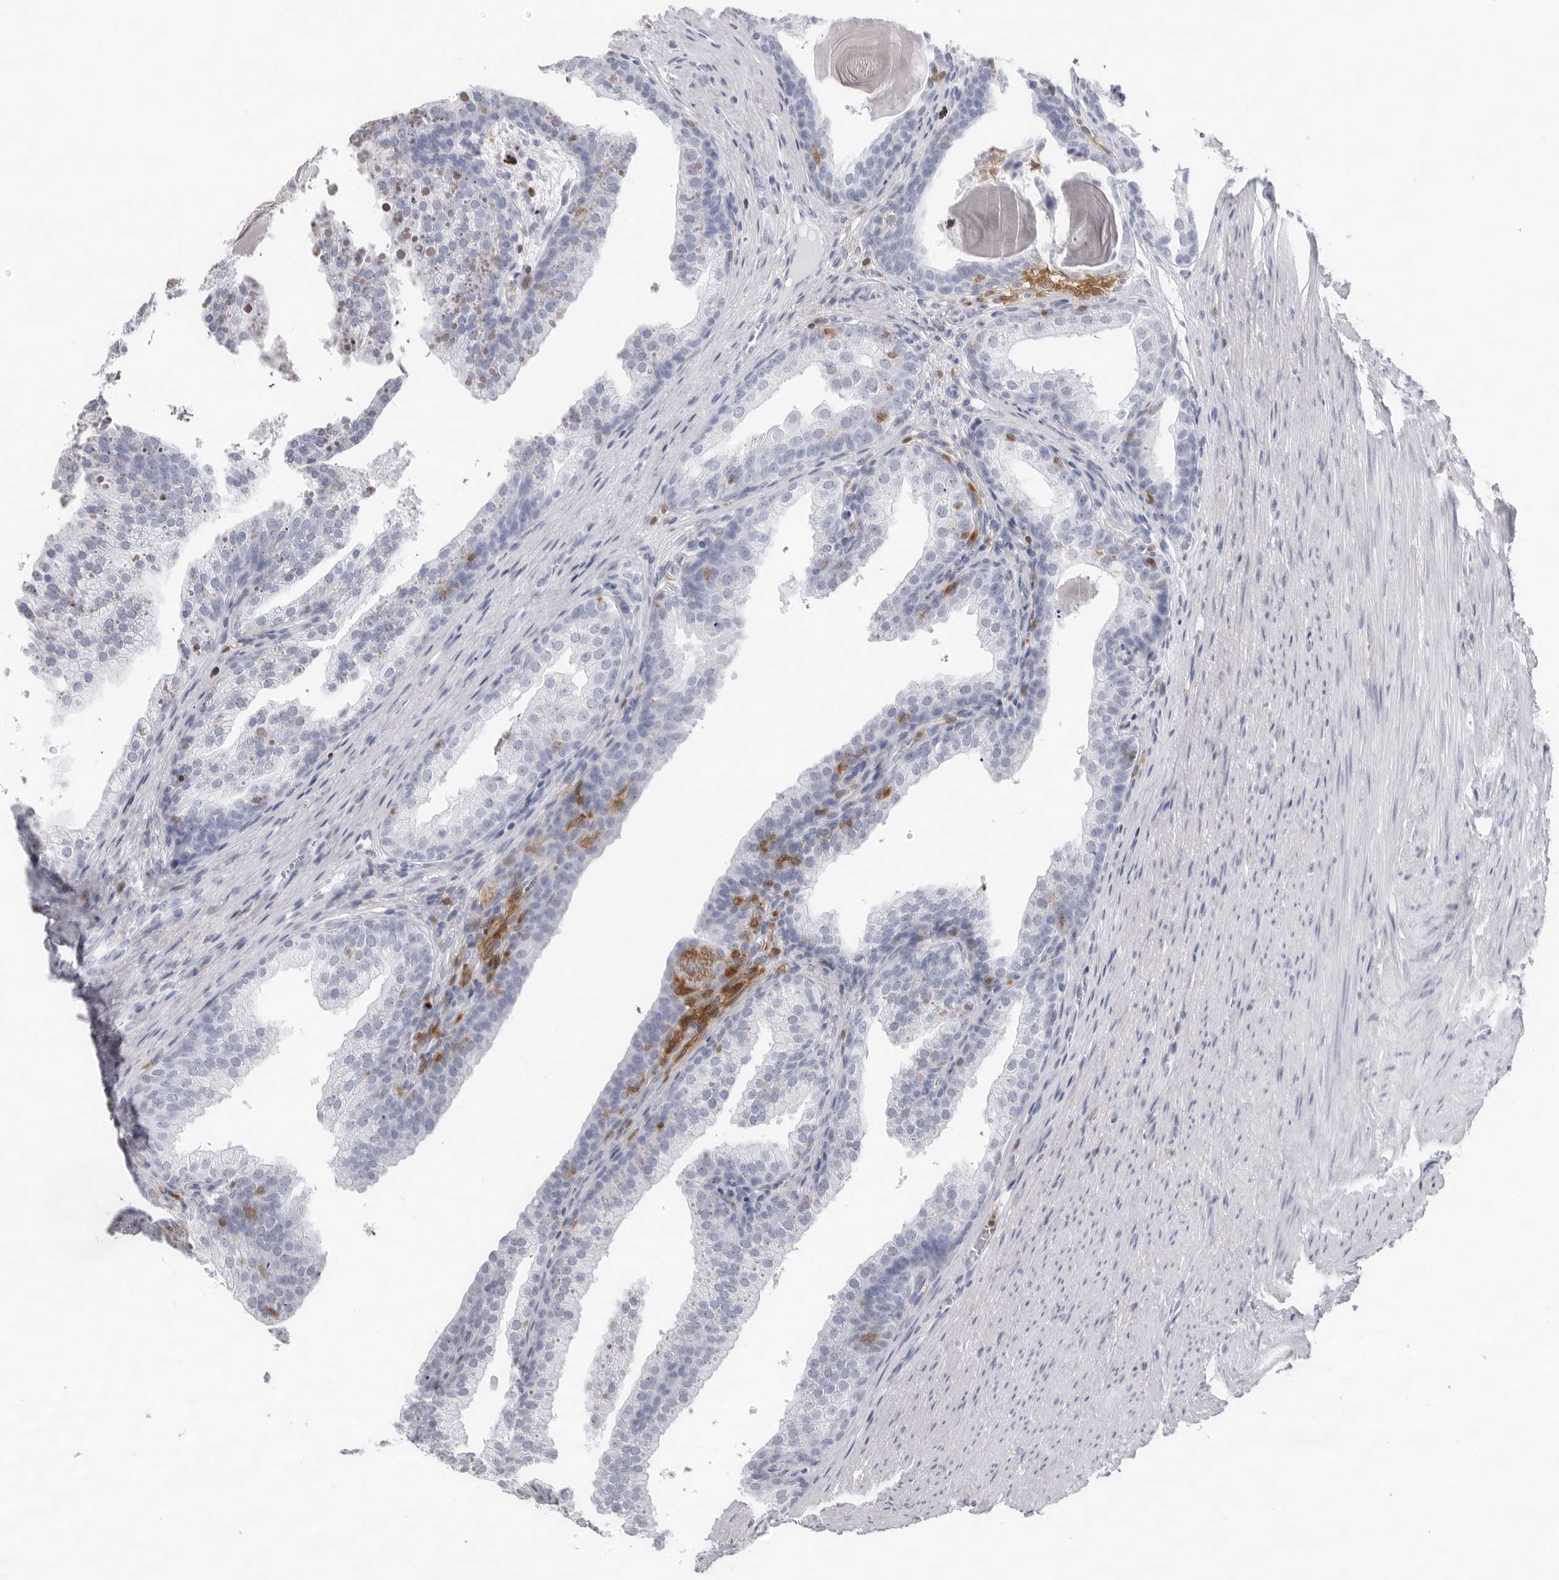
{"staining": {"intensity": "negative", "quantity": "none", "location": "none"}, "tissue": "prostate cancer", "cell_type": "Tumor cells", "image_type": "cancer", "snomed": [{"axis": "morphology", "description": "Adenocarcinoma, High grade"}, {"axis": "topography", "description": "Prostate"}], "caption": "Immunohistochemistry micrograph of prostate high-grade adenocarcinoma stained for a protein (brown), which shows no expression in tumor cells. (IHC, brightfield microscopy, high magnification).", "gene": "FMNL1", "patient": {"sex": "male", "age": 62}}